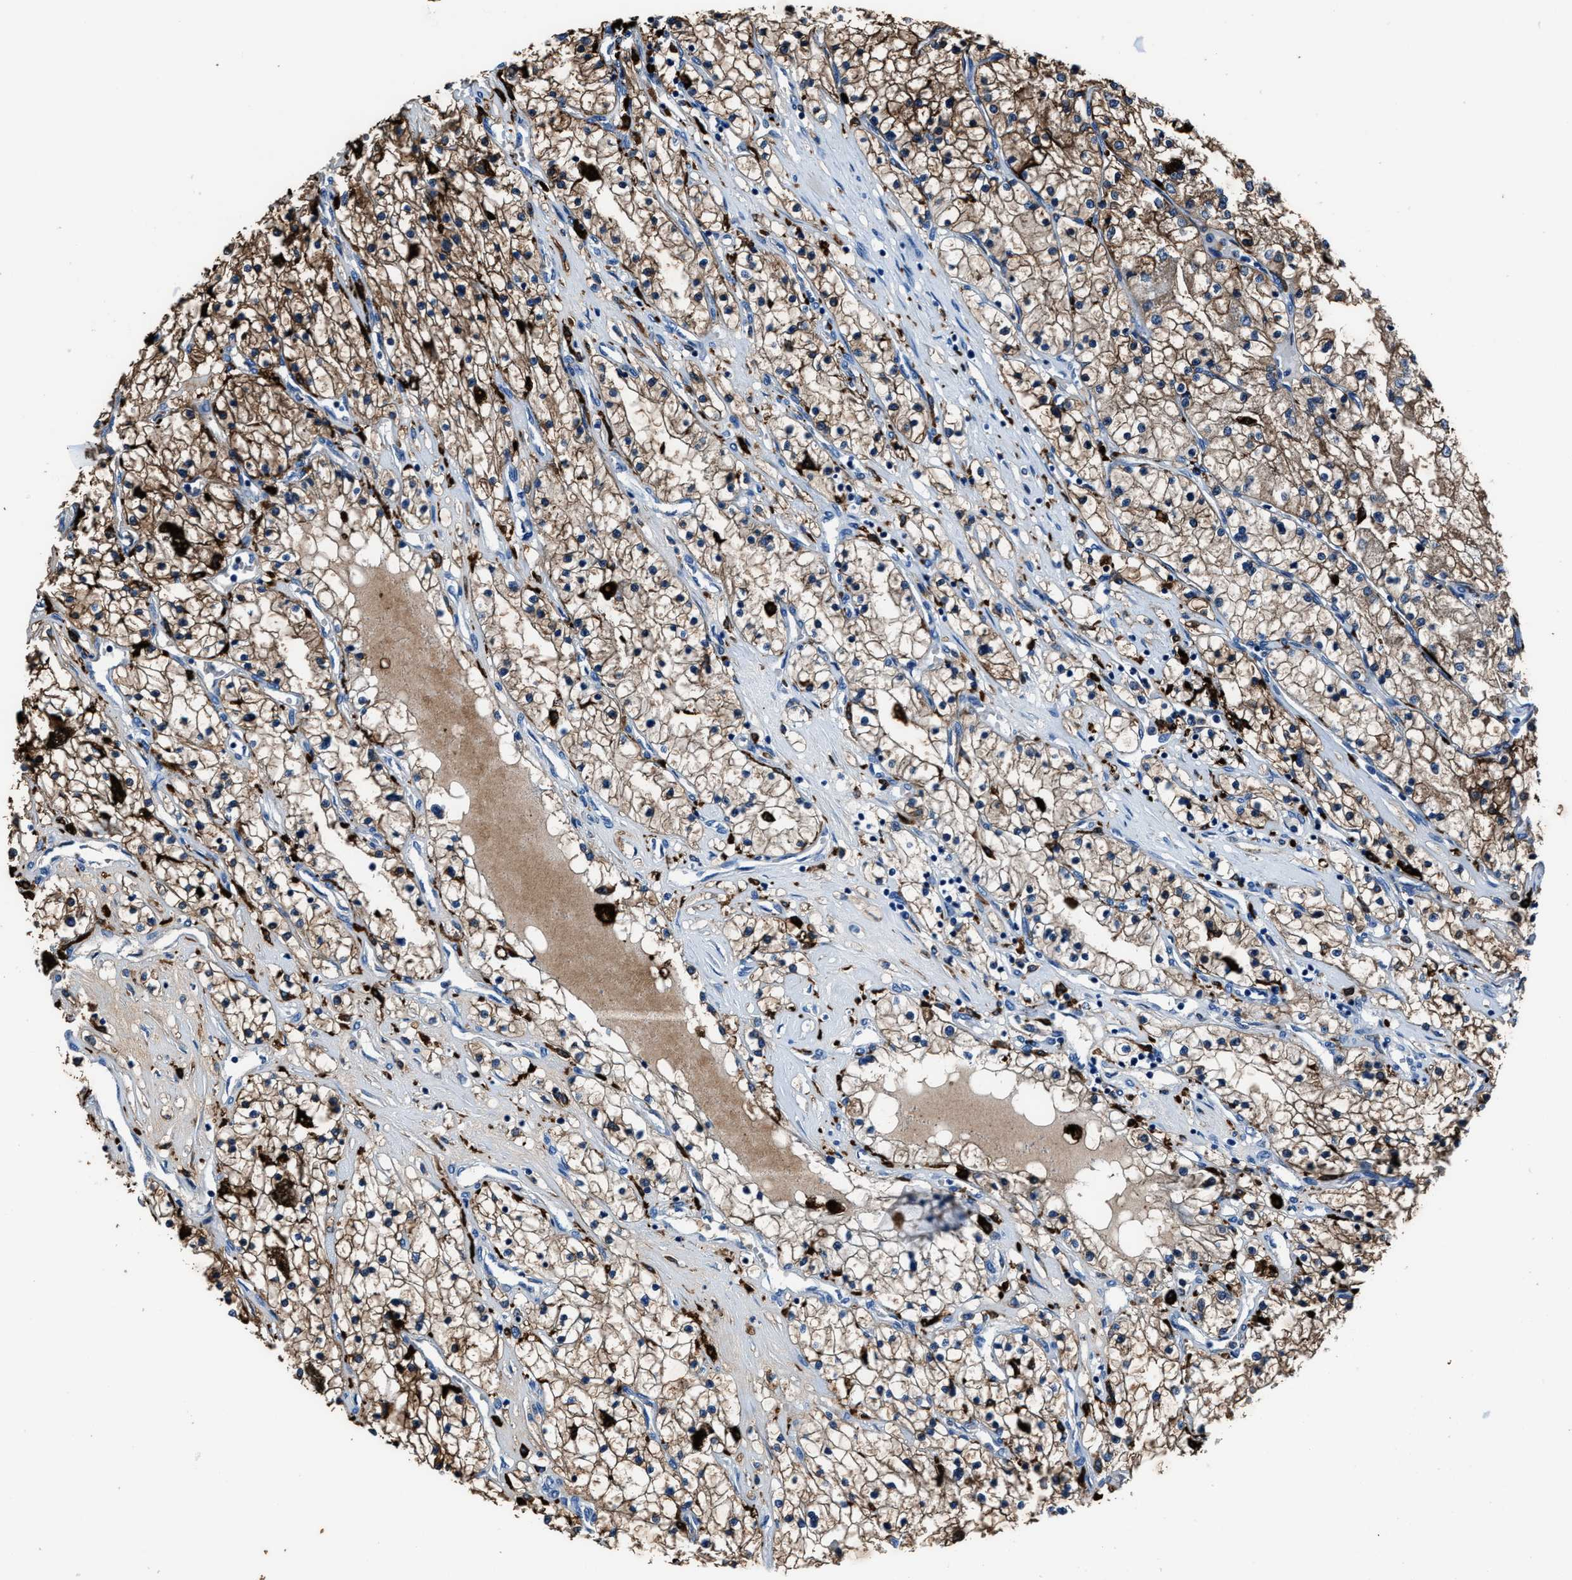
{"staining": {"intensity": "moderate", "quantity": ">75%", "location": "cytoplasmic/membranous"}, "tissue": "renal cancer", "cell_type": "Tumor cells", "image_type": "cancer", "snomed": [{"axis": "morphology", "description": "Adenocarcinoma, NOS"}, {"axis": "topography", "description": "Kidney"}], "caption": "Renal cancer stained with a protein marker shows moderate staining in tumor cells.", "gene": "FTL", "patient": {"sex": "male", "age": 68}}